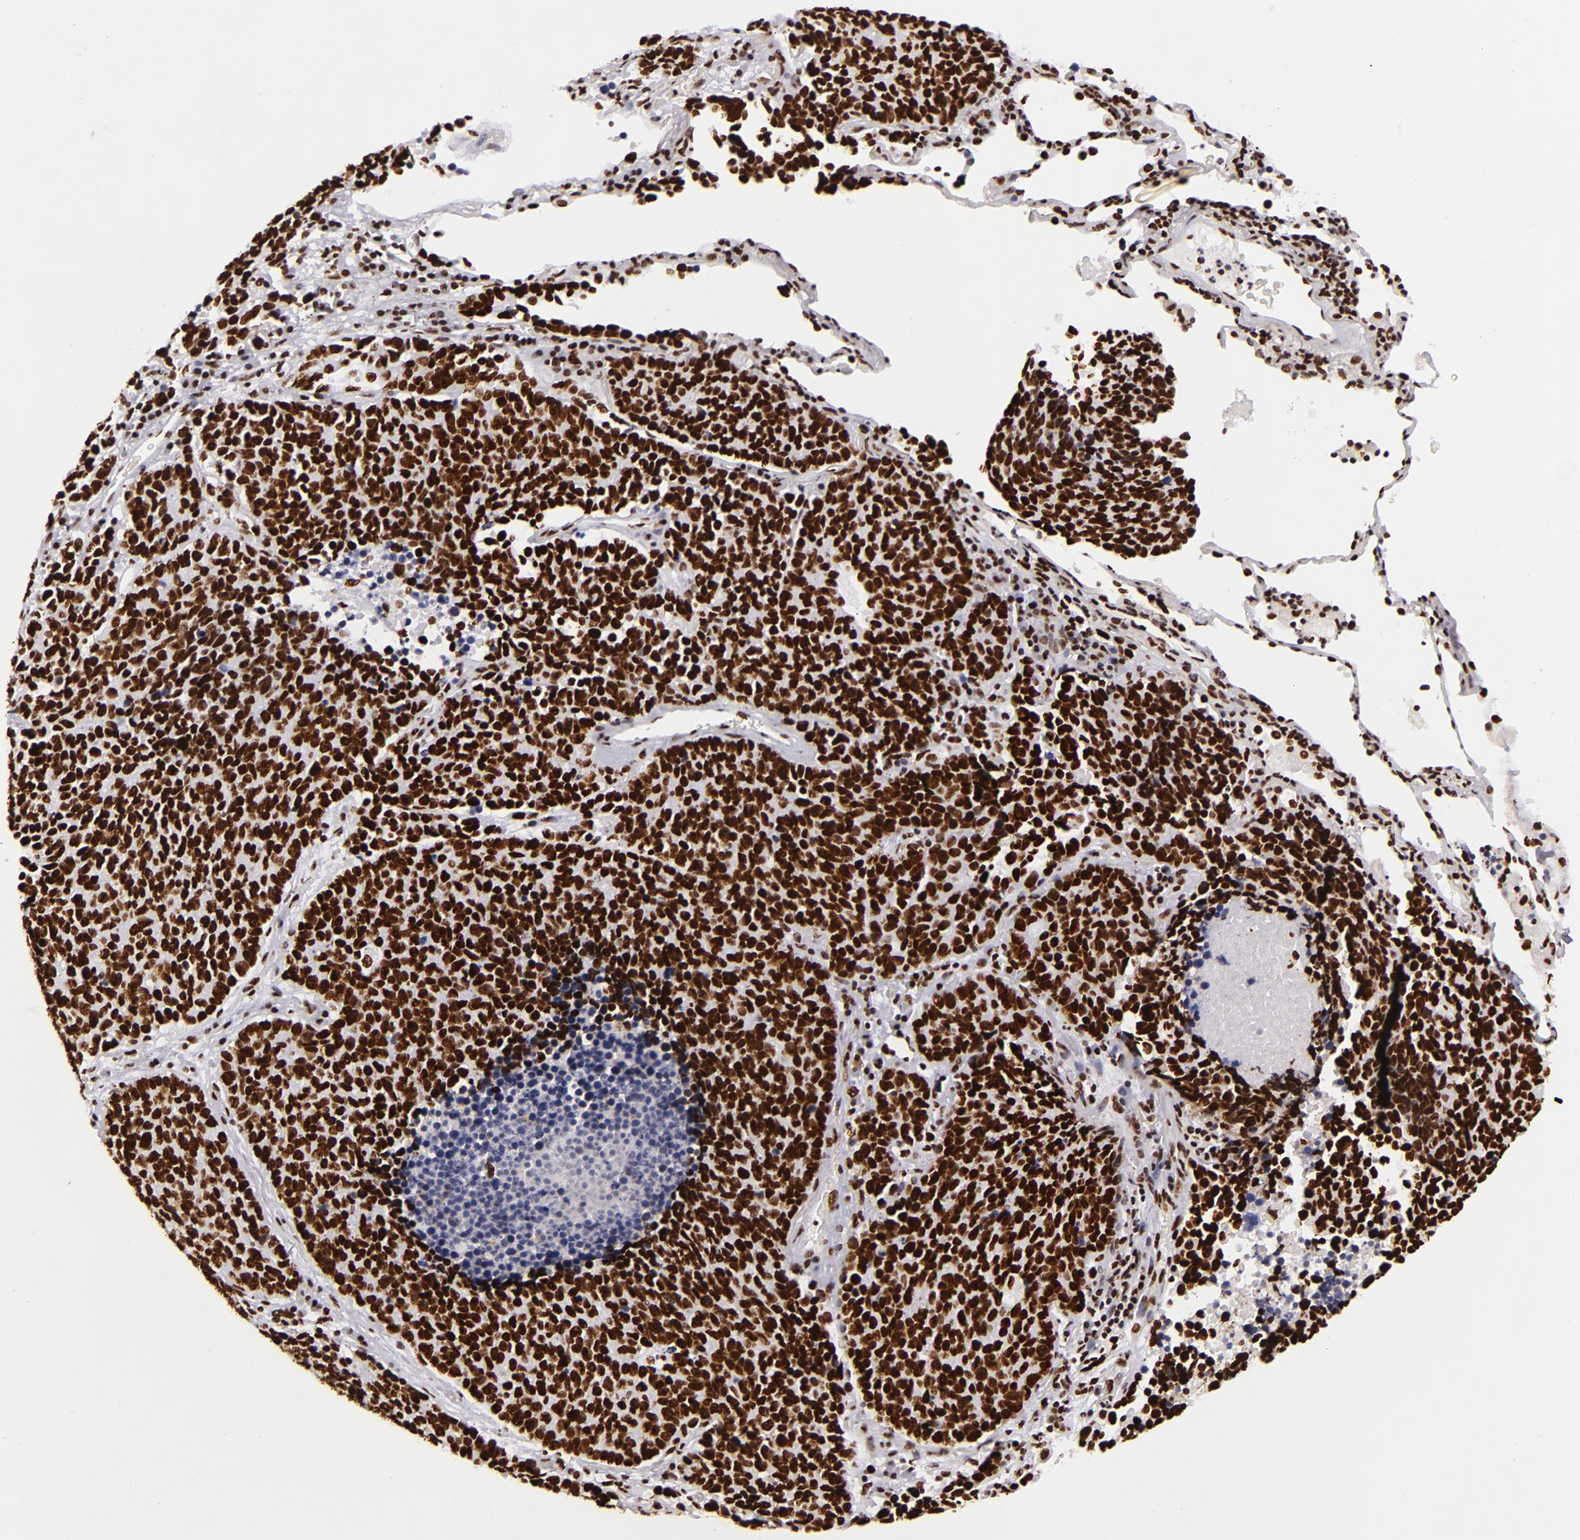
{"staining": {"intensity": "strong", "quantity": ">75%", "location": "nuclear"}, "tissue": "lung cancer", "cell_type": "Tumor cells", "image_type": "cancer", "snomed": [{"axis": "morphology", "description": "Neoplasm, malignant, NOS"}, {"axis": "topography", "description": "Lung"}], "caption": "High-power microscopy captured an immunohistochemistry (IHC) histopathology image of lung neoplasm (malignant), revealing strong nuclear positivity in about >75% of tumor cells.", "gene": "SAFB", "patient": {"sex": "female", "age": 75}}